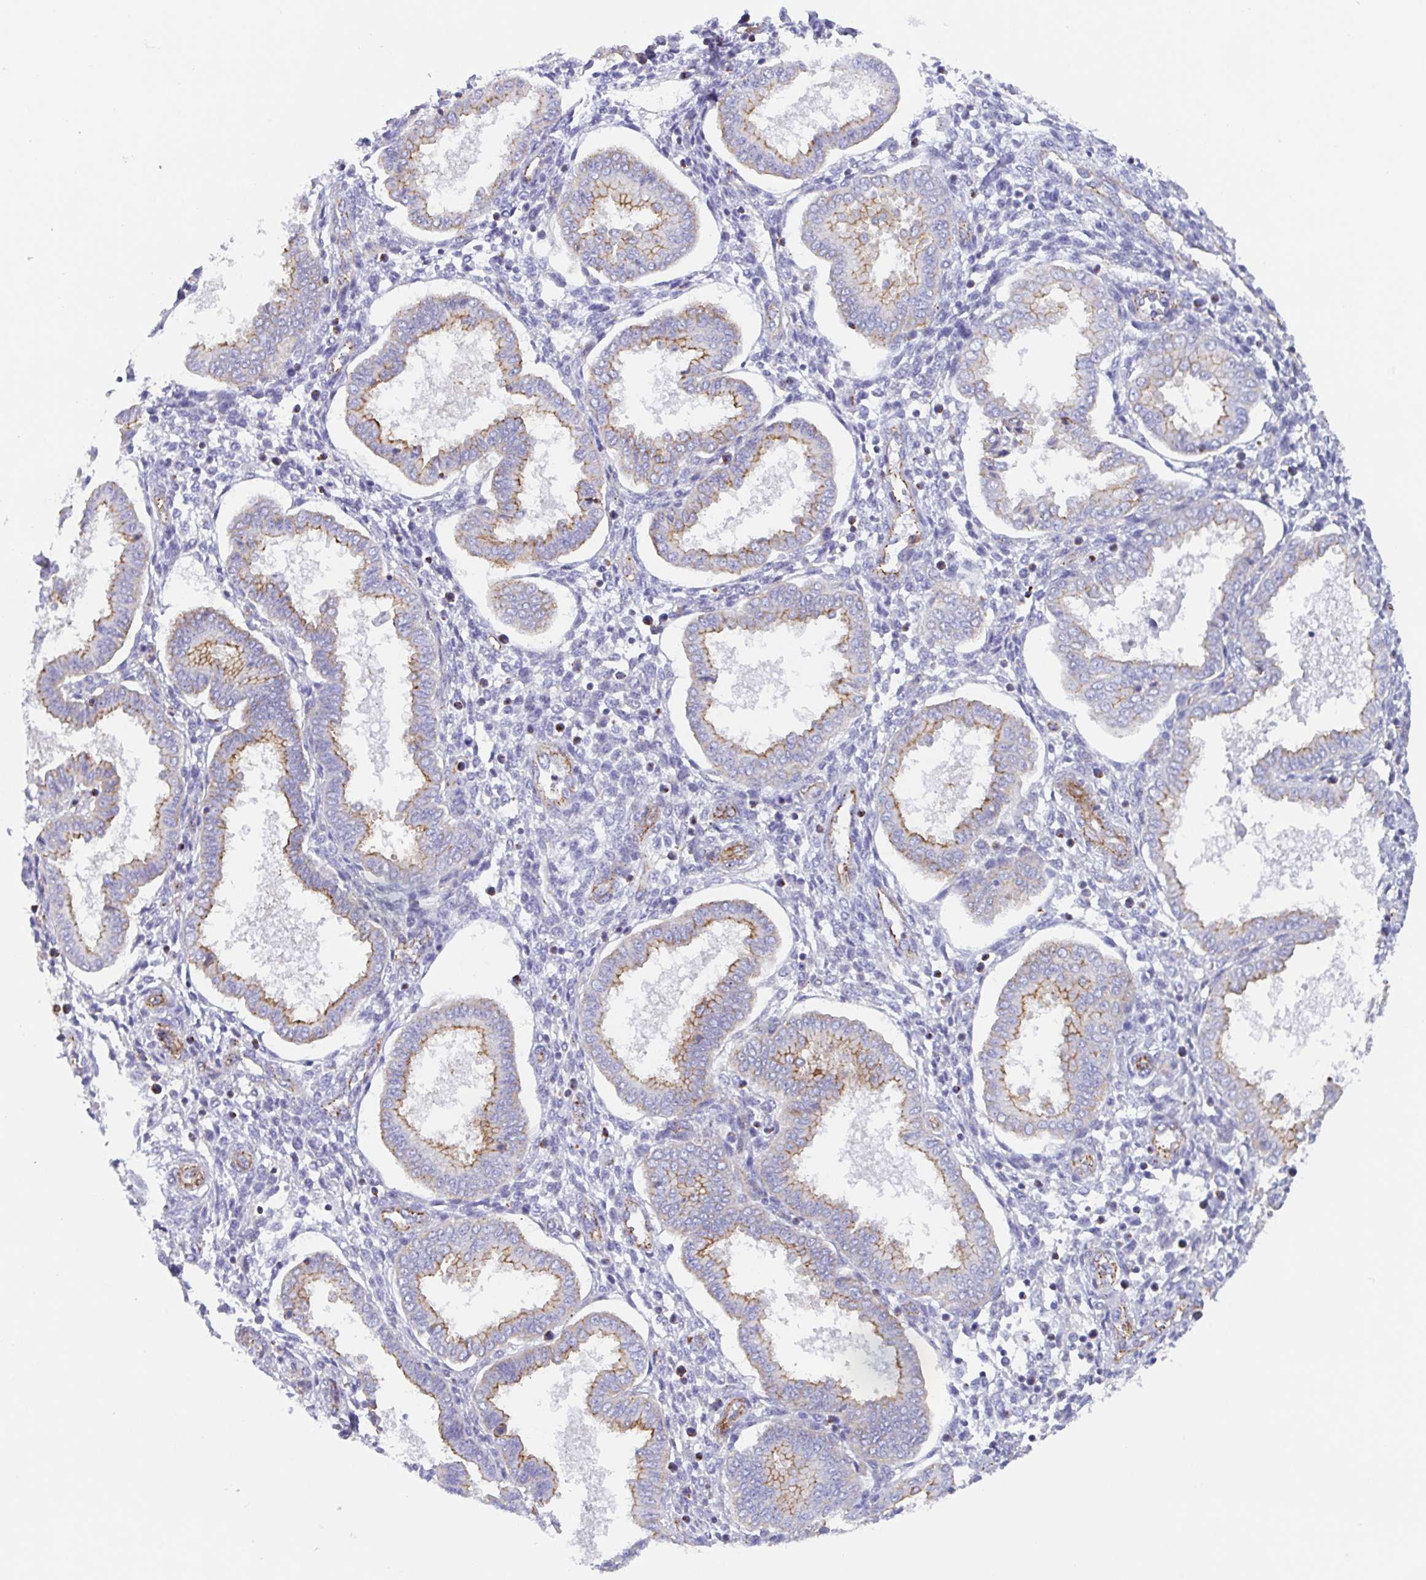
{"staining": {"intensity": "negative", "quantity": "none", "location": "none"}, "tissue": "endometrium", "cell_type": "Cells in endometrial stroma", "image_type": "normal", "snomed": [{"axis": "morphology", "description": "Normal tissue, NOS"}, {"axis": "topography", "description": "Endometrium"}], "caption": "This image is of unremarkable endometrium stained with IHC to label a protein in brown with the nuclei are counter-stained blue. There is no expression in cells in endometrial stroma.", "gene": "TRAM2", "patient": {"sex": "female", "age": 24}}